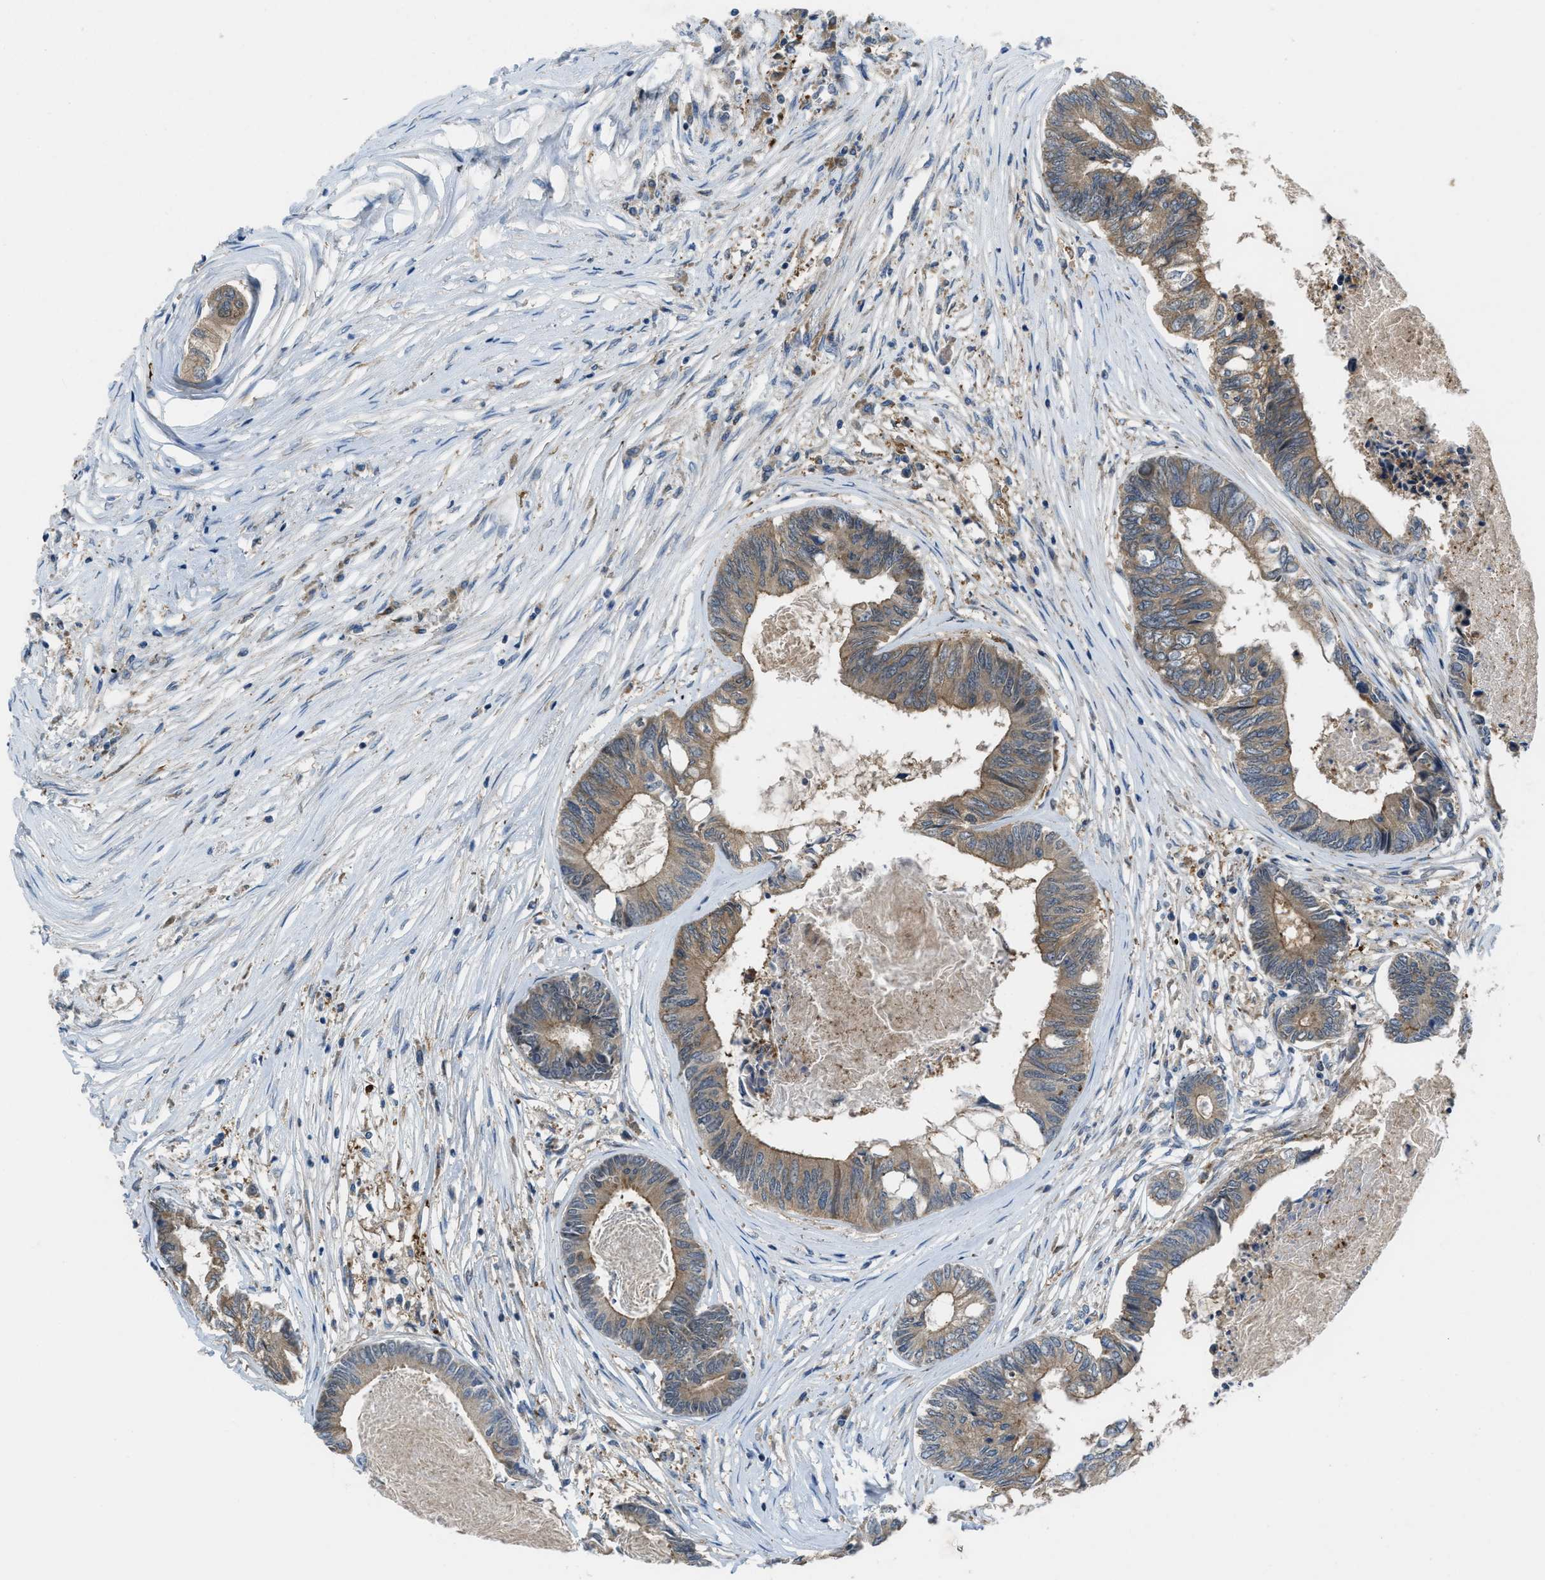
{"staining": {"intensity": "moderate", "quantity": ">75%", "location": "cytoplasmic/membranous"}, "tissue": "colorectal cancer", "cell_type": "Tumor cells", "image_type": "cancer", "snomed": [{"axis": "morphology", "description": "Adenocarcinoma, NOS"}, {"axis": "topography", "description": "Rectum"}], "caption": "High-magnification brightfield microscopy of colorectal cancer stained with DAB (brown) and counterstained with hematoxylin (blue). tumor cells exhibit moderate cytoplasmic/membranous expression is present in about>75% of cells. (DAB (3,3'-diaminobenzidine) IHC with brightfield microscopy, high magnification).", "gene": "BAZ2B", "patient": {"sex": "male", "age": 63}}